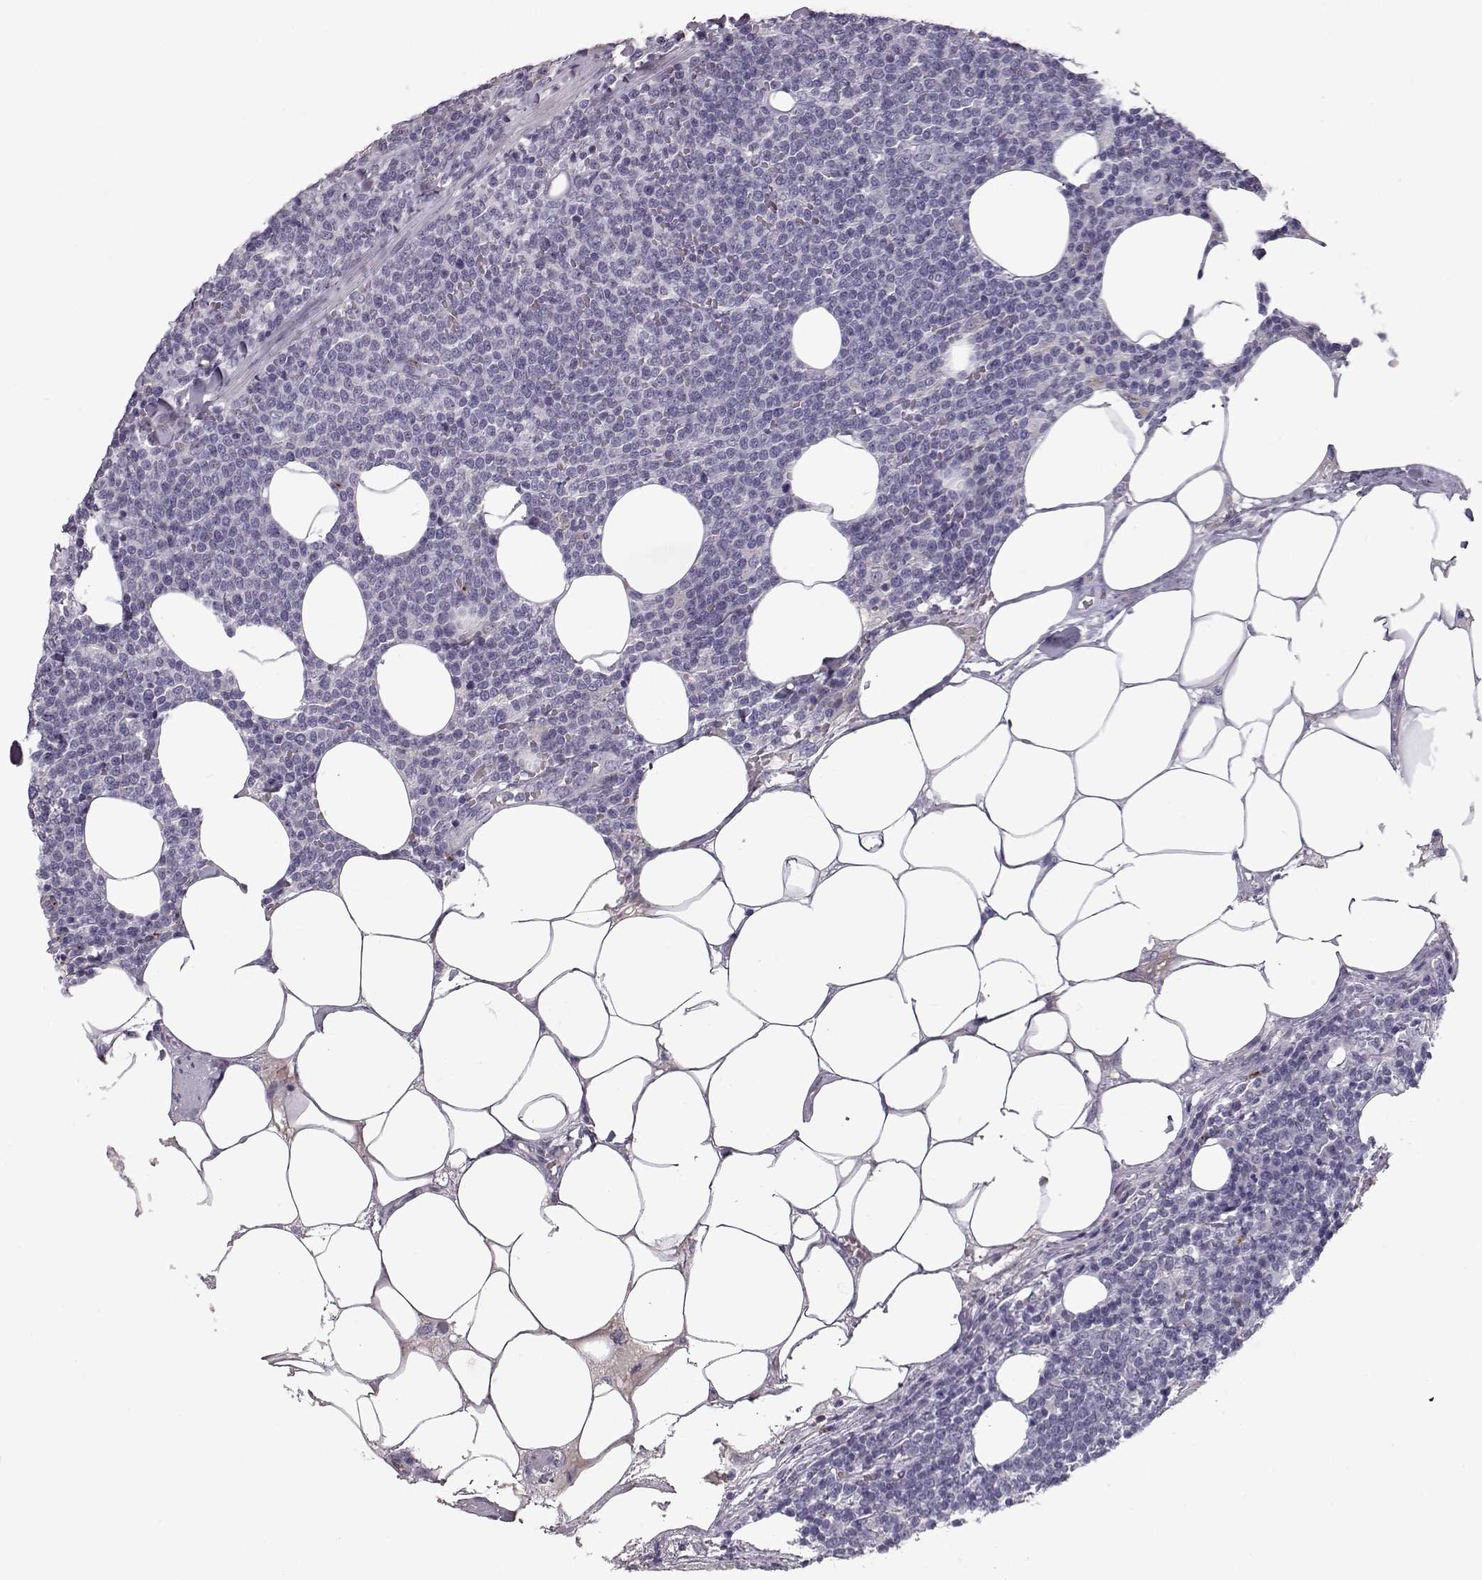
{"staining": {"intensity": "negative", "quantity": "none", "location": "none"}, "tissue": "lymphoma", "cell_type": "Tumor cells", "image_type": "cancer", "snomed": [{"axis": "morphology", "description": "Malignant lymphoma, non-Hodgkin's type, High grade"}, {"axis": "topography", "description": "Lymph node"}], "caption": "High power microscopy histopathology image of an immunohistochemistry (IHC) image of lymphoma, revealing no significant staining in tumor cells.", "gene": "CCL19", "patient": {"sex": "male", "age": 61}}